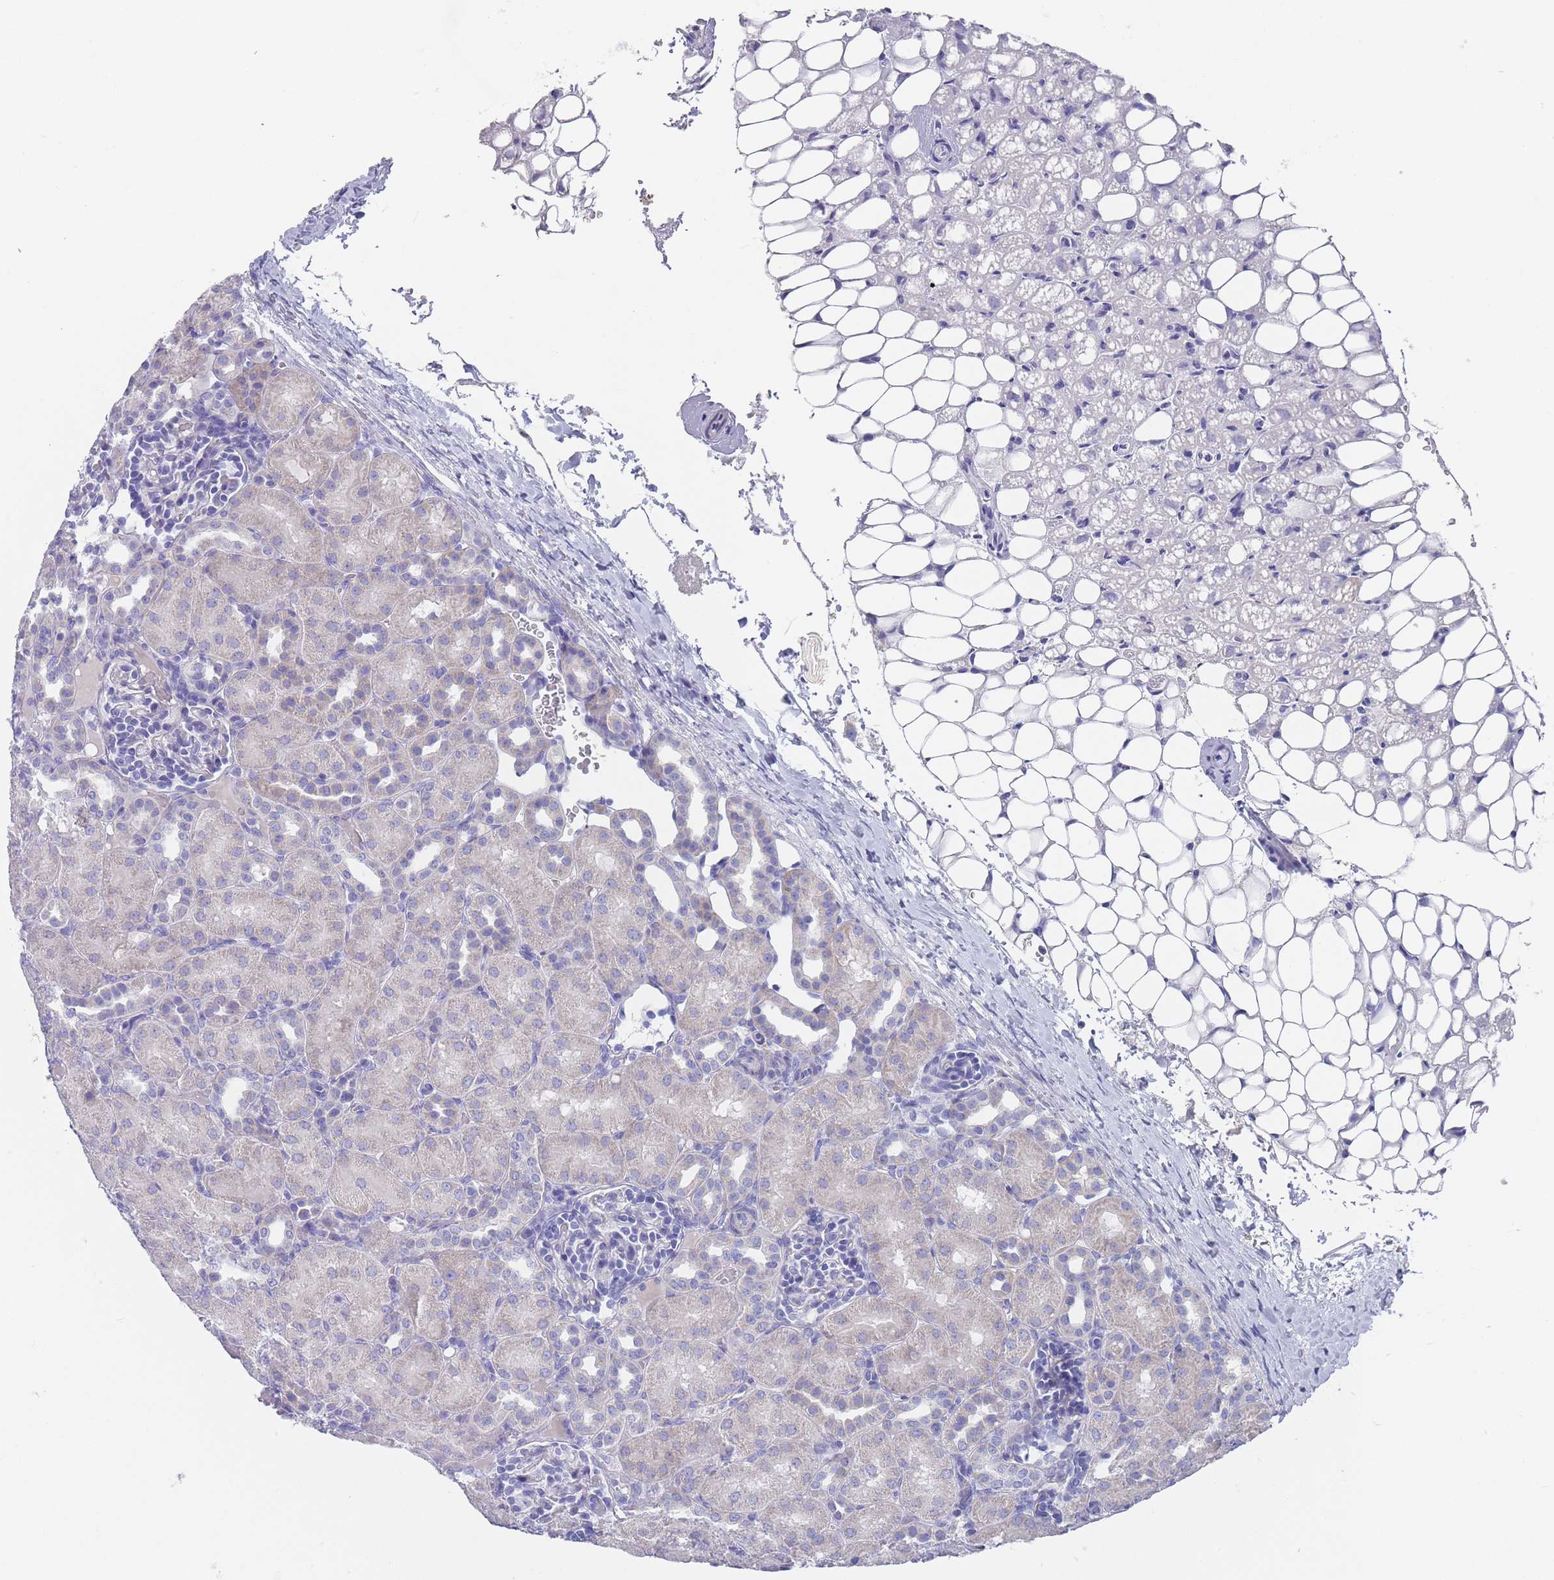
{"staining": {"intensity": "negative", "quantity": "none", "location": "none"}, "tissue": "kidney", "cell_type": "Cells in glomeruli", "image_type": "normal", "snomed": [{"axis": "morphology", "description": "Normal tissue, NOS"}, {"axis": "topography", "description": "Kidney"}], "caption": "A high-resolution photomicrograph shows IHC staining of benign kidney, which shows no significant expression in cells in glomeruli.", "gene": "SCCPDH", "patient": {"sex": "male", "age": 1}}